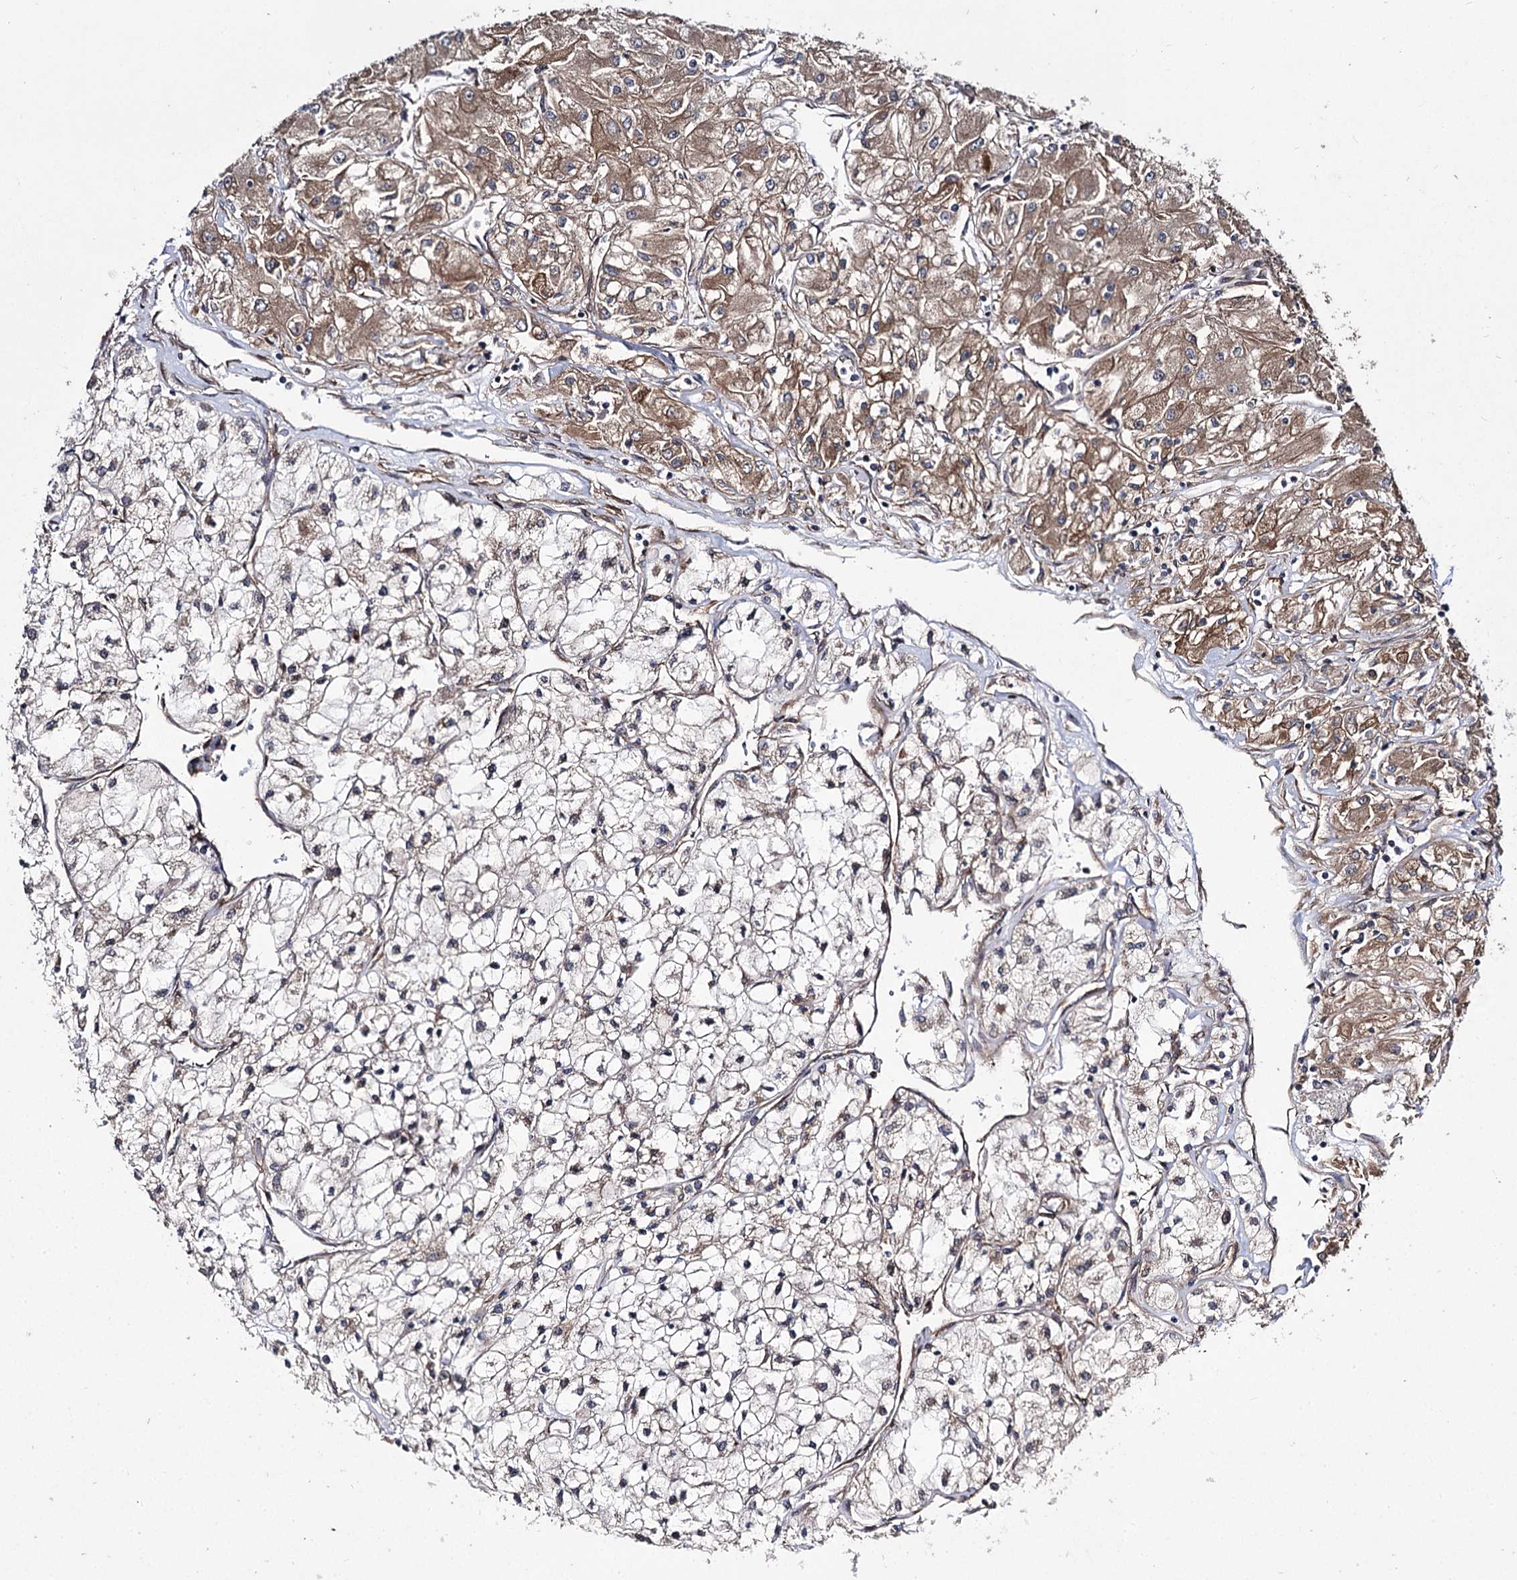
{"staining": {"intensity": "moderate", "quantity": ">75%", "location": "cytoplasmic/membranous"}, "tissue": "renal cancer", "cell_type": "Tumor cells", "image_type": "cancer", "snomed": [{"axis": "morphology", "description": "Adenocarcinoma, NOS"}, {"axis": "topography", "description": "Kidney"}], "caption": "An immunohistochemistry (IHC) histopathology image of tumor tissue is shown. Protein staining in brown labels moderate cytoplasmic/membranous positivity in renal cancer (adenocarcinoma) within tumor cells. The protein is stained brown, and the nuclei are stained in blue (DAB (3,3'-diaminobenzidine) IHC with brightfield microscopy, high magnification).", "gene": "MYO1C", "patient": {"sex": "male", "age": 80}}